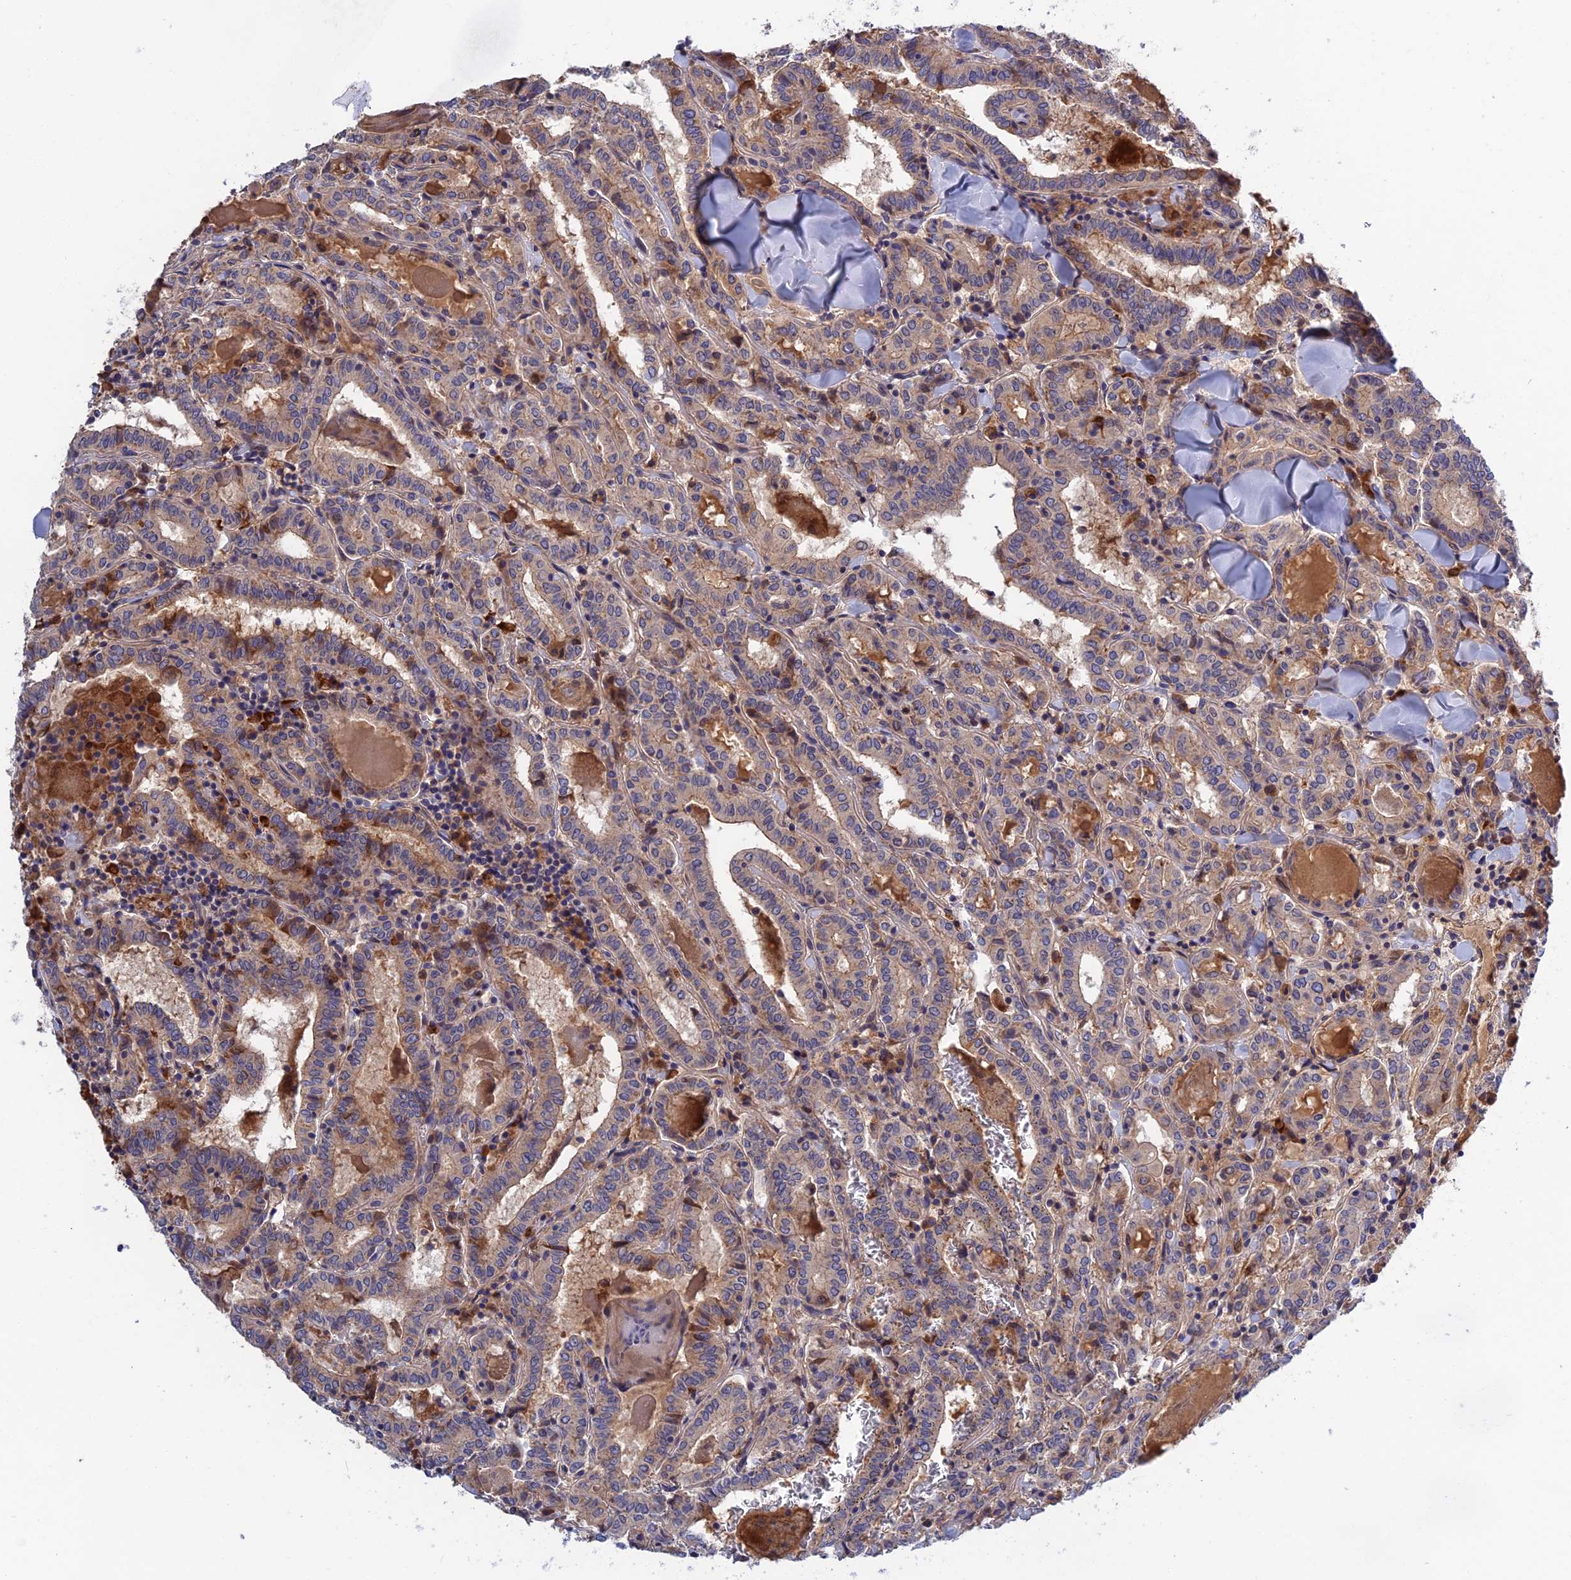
{"staining": {"intensity": "weak", "quantity": "<25%", "location": "cytoplasmic/membranous"}, "tissue": "thyroid cancer", "cell_type": "Tumor cells", "image_type": "cancer", "snomed": [{"axis": "morphology", "description": "Papillary adenocarcinoma, NOS"}, {"axis": "topography", "description": "Thyroid gland"}], "caption": "This is an IHC image of human papillary adenocarcinoma (thyroid). There is no staining in tumor cells.", "gene": "CRACD", "patient": {"sex": "female", "age": 72}}